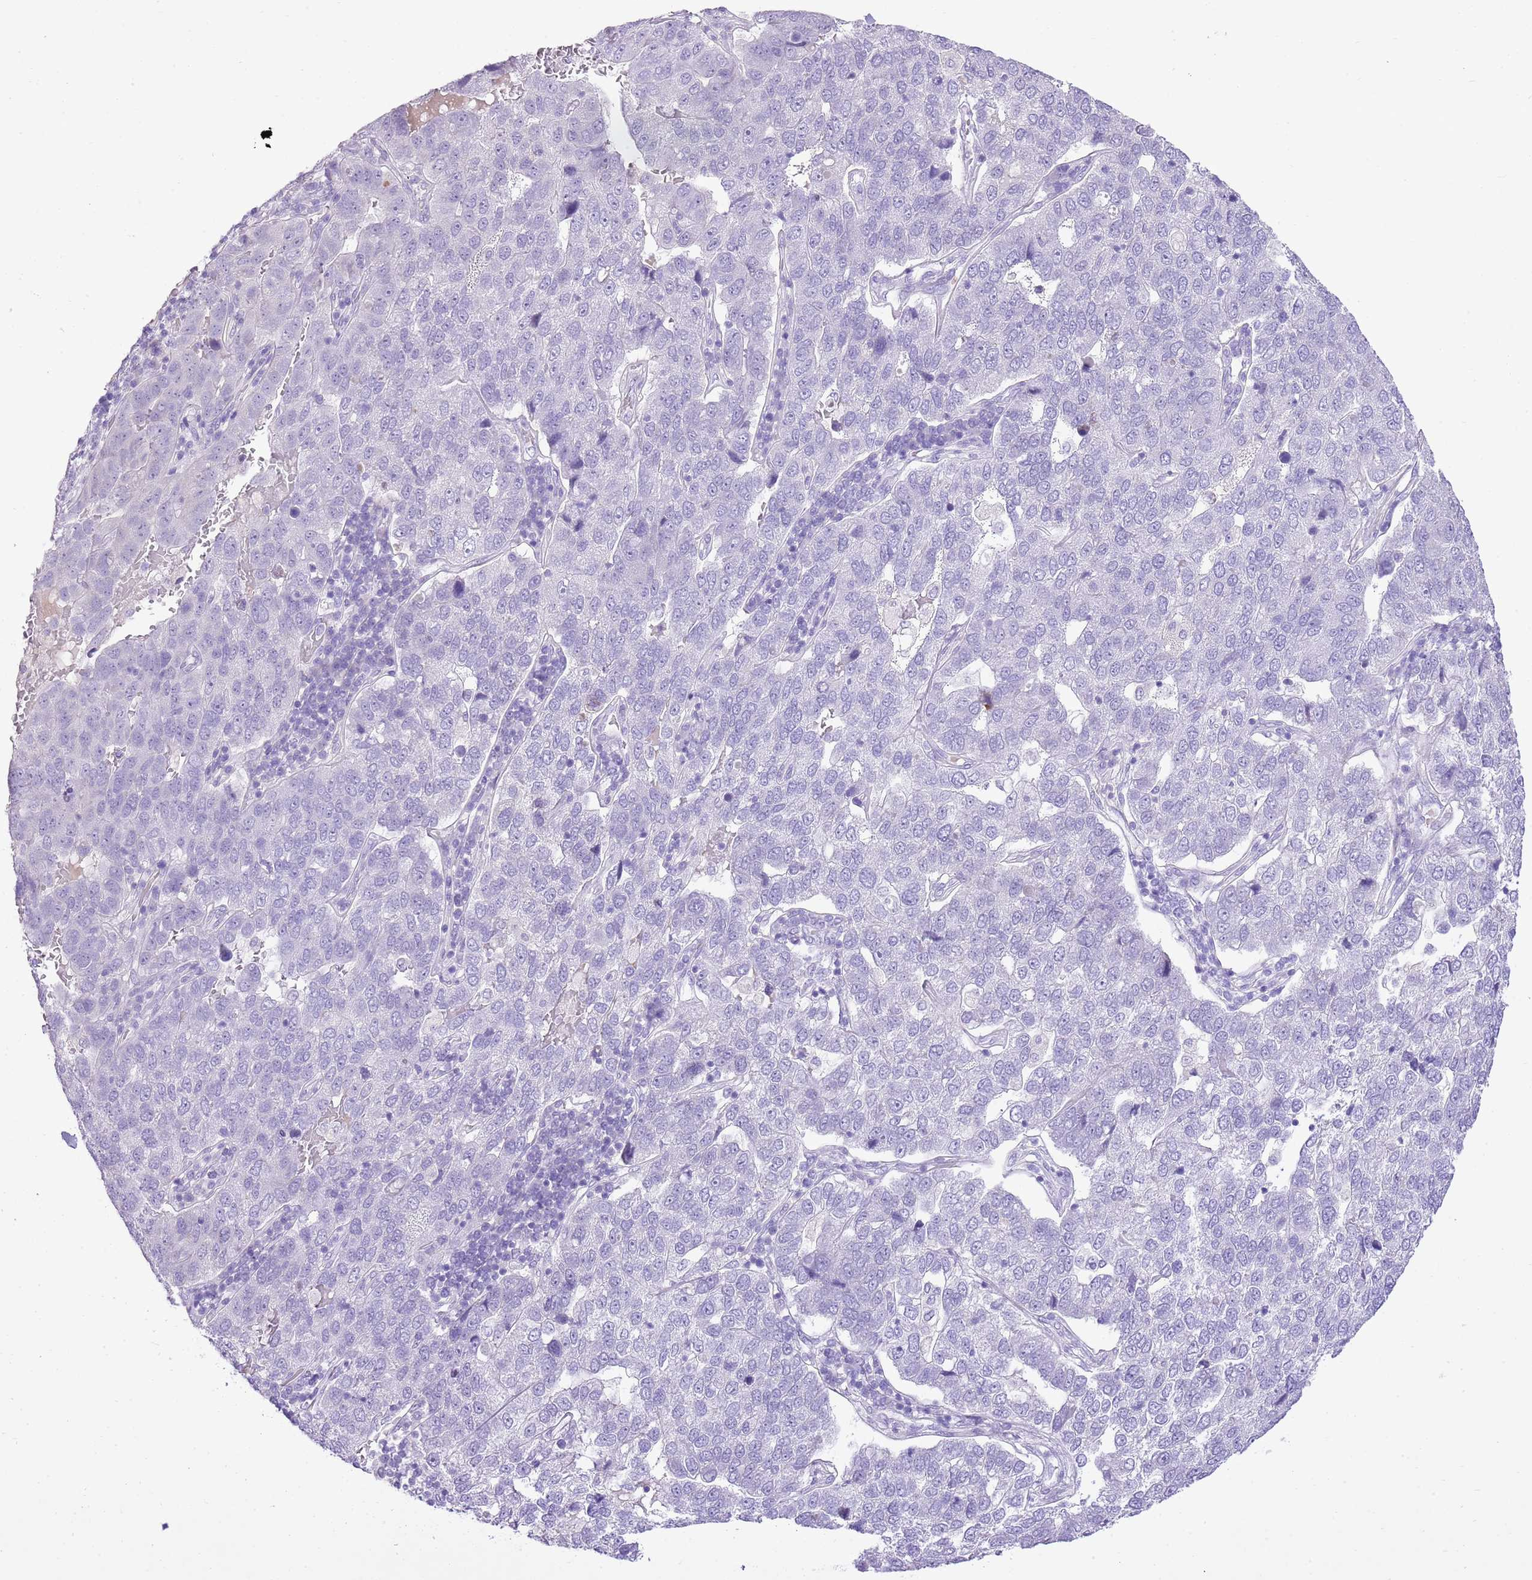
{"staining": {"intensity": "negative", "quantity": "none", "location": "none"}, "tissue": "pancreatic cancer", "cell_type": "Tumor cells", "image_type": "cancer", "snomed": [{"axis": "morphology", "description": "Adenocarcinoma, NOS"}, {"axis": "topography", "description": "Pancreas"}], "caption": "A micrograph of pancreatic adenocarcinoma stained for a protein shows no brown staining in tumor cells. (DAB (3,3'-diaminobenzidine) IHC with hematoxylin counter stain).", "gene": "XPO7", "patient": {"sex": "female", "age": 61}}